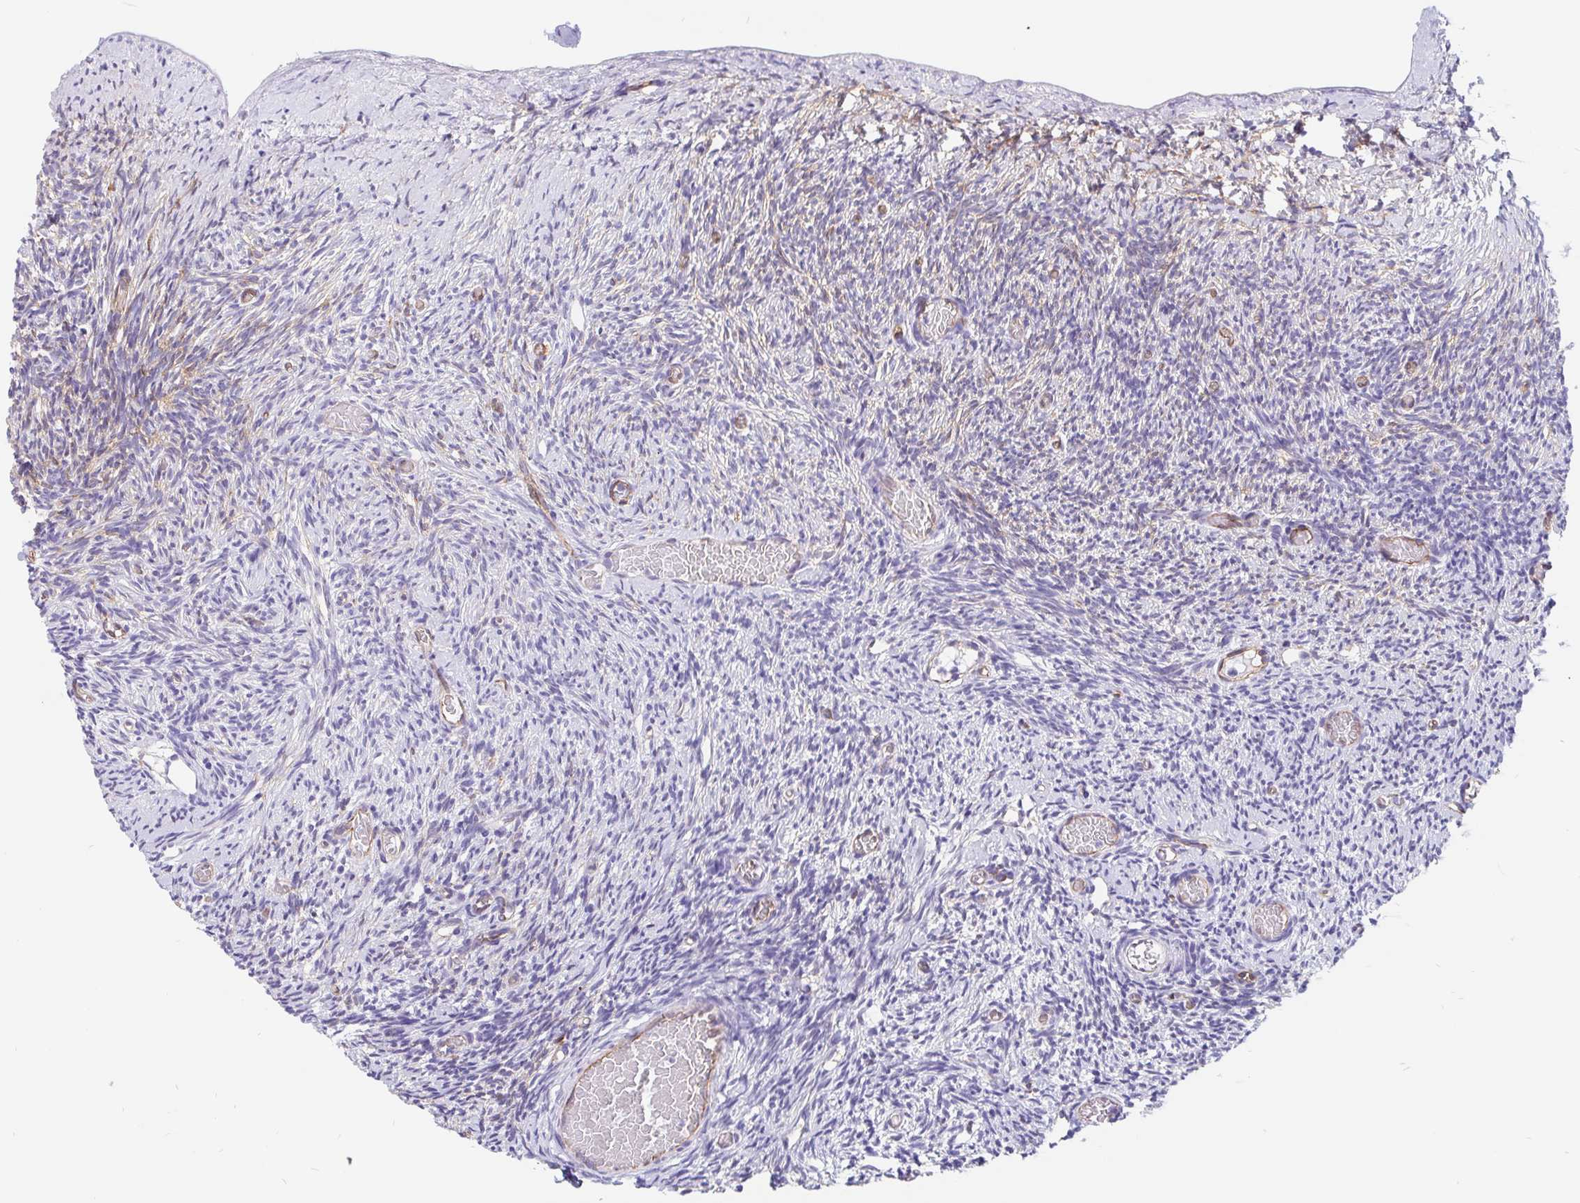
{"staining": {"intensity": "weak", "quantity": "25%-75%", "location": "cytoplasmic/membranous"}, "tissue": "ovary", "cell_type": "Ovarian stroma cells", "image_type": "normal", "snomed": [{"axis": "morphology", "description": "Normal tissue, NOS"}, {"axis": "topography", "description": "Ovary"}], "caption": "Weak cytoplasmic/membranous staining for a protein is seen in approximately 25%-75% of ovarian stroma cells of benign ovary using immunohistochemistry (IHC).", "gene": "LIMCH1", "patient": {"sex": "female", "age": 39}}